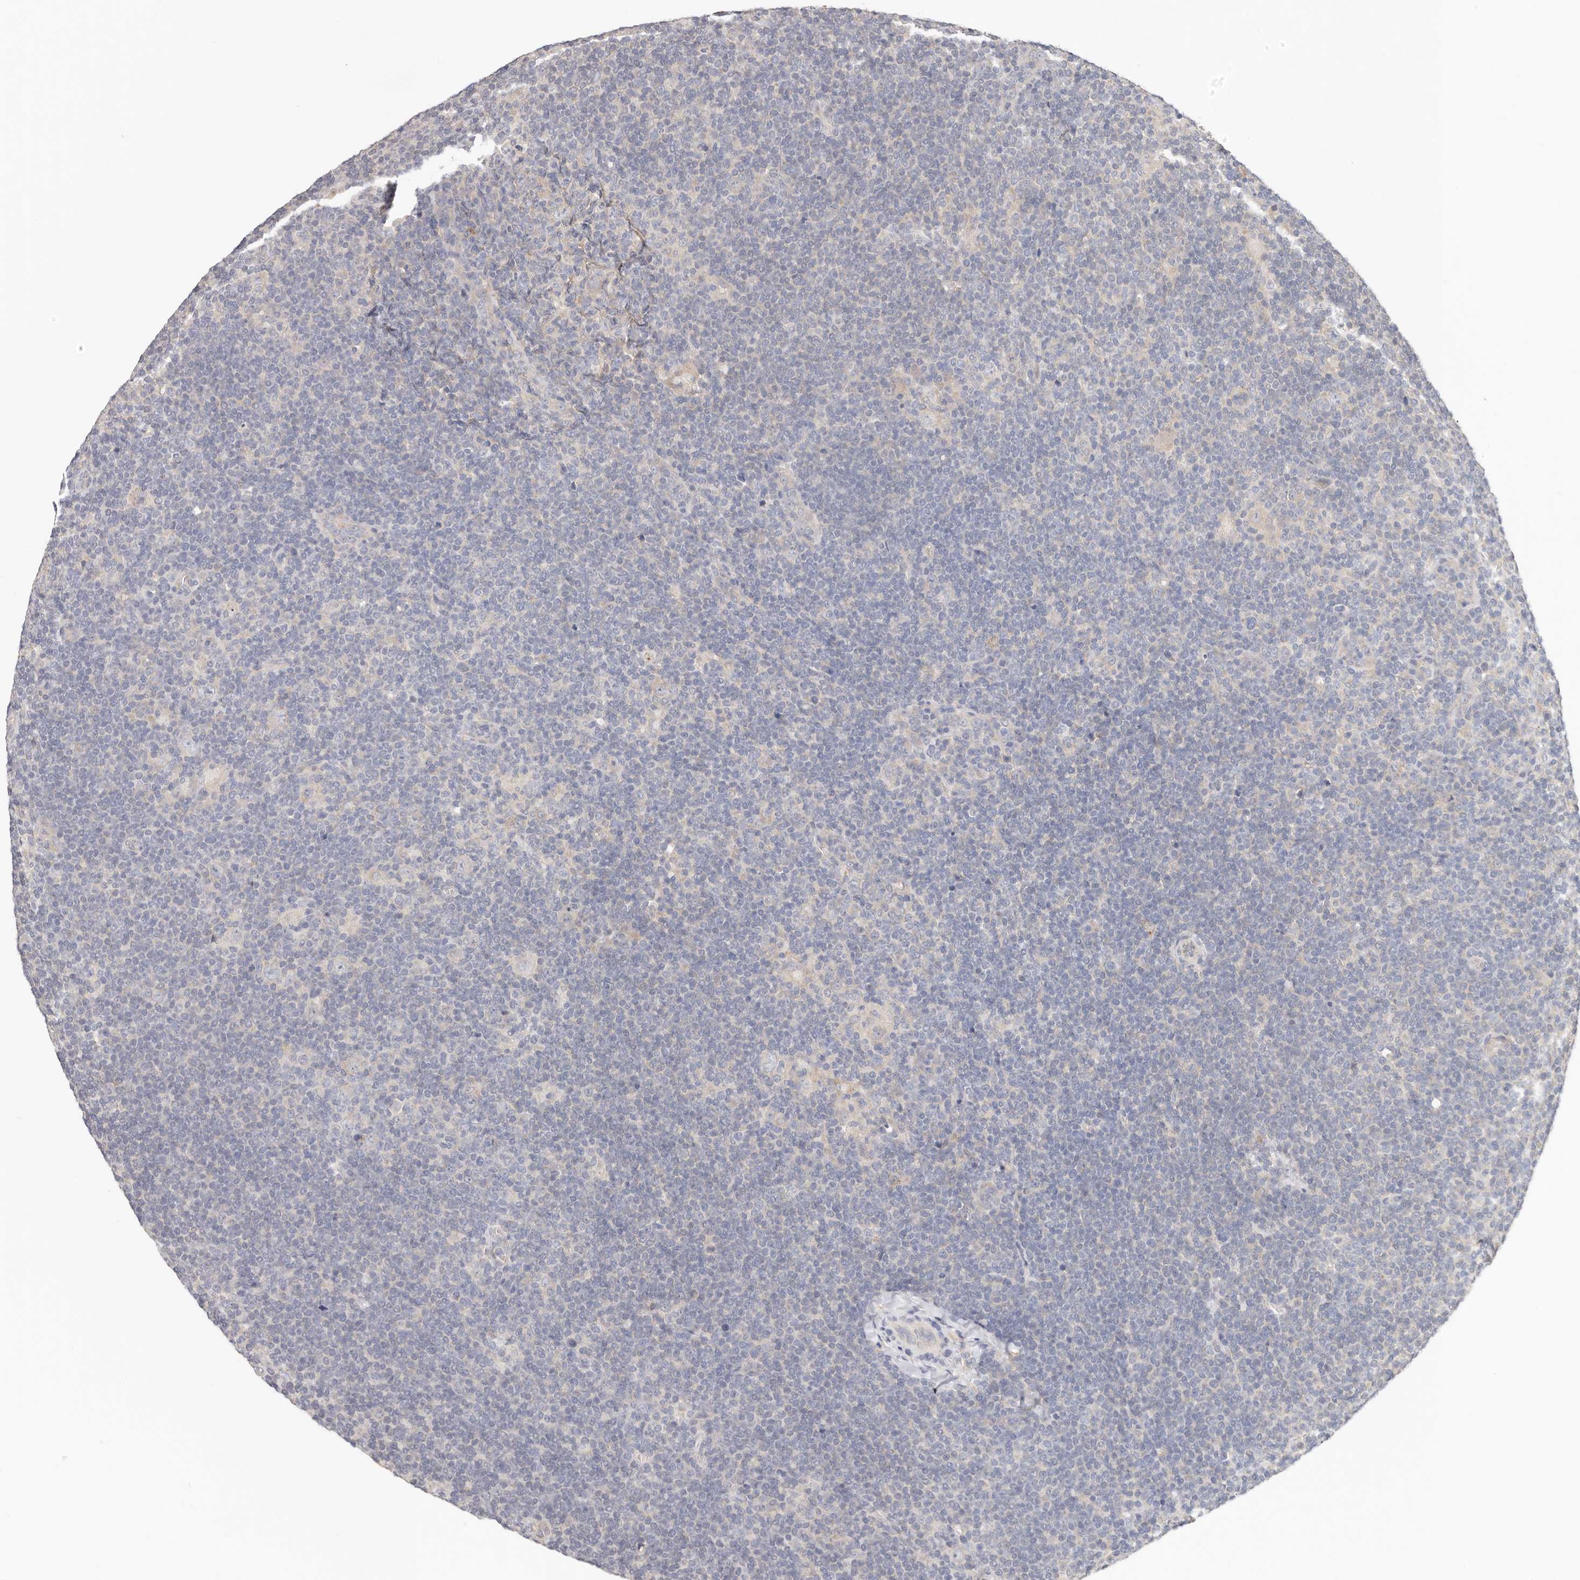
{"staining": {"intensity": "negative", "quantity": "none", "location": "none"}, "tissue": "lymphoma", "cell_type": "Tumor cells", "image_type": "cancer", "snomed": [{"axis": "morphology", "description": "Hodgkin's disease, NOS"}, {"axis": "topography", "description": "Lymph node"}], "caption": "High power microscopy histopathology image of an immunohistochemistry histopathology image of Hodgkin's disease, revealing no significant staining in tumor cells.", "gene": "AFDN", "patient": {"sex": "female", "age": 57}}